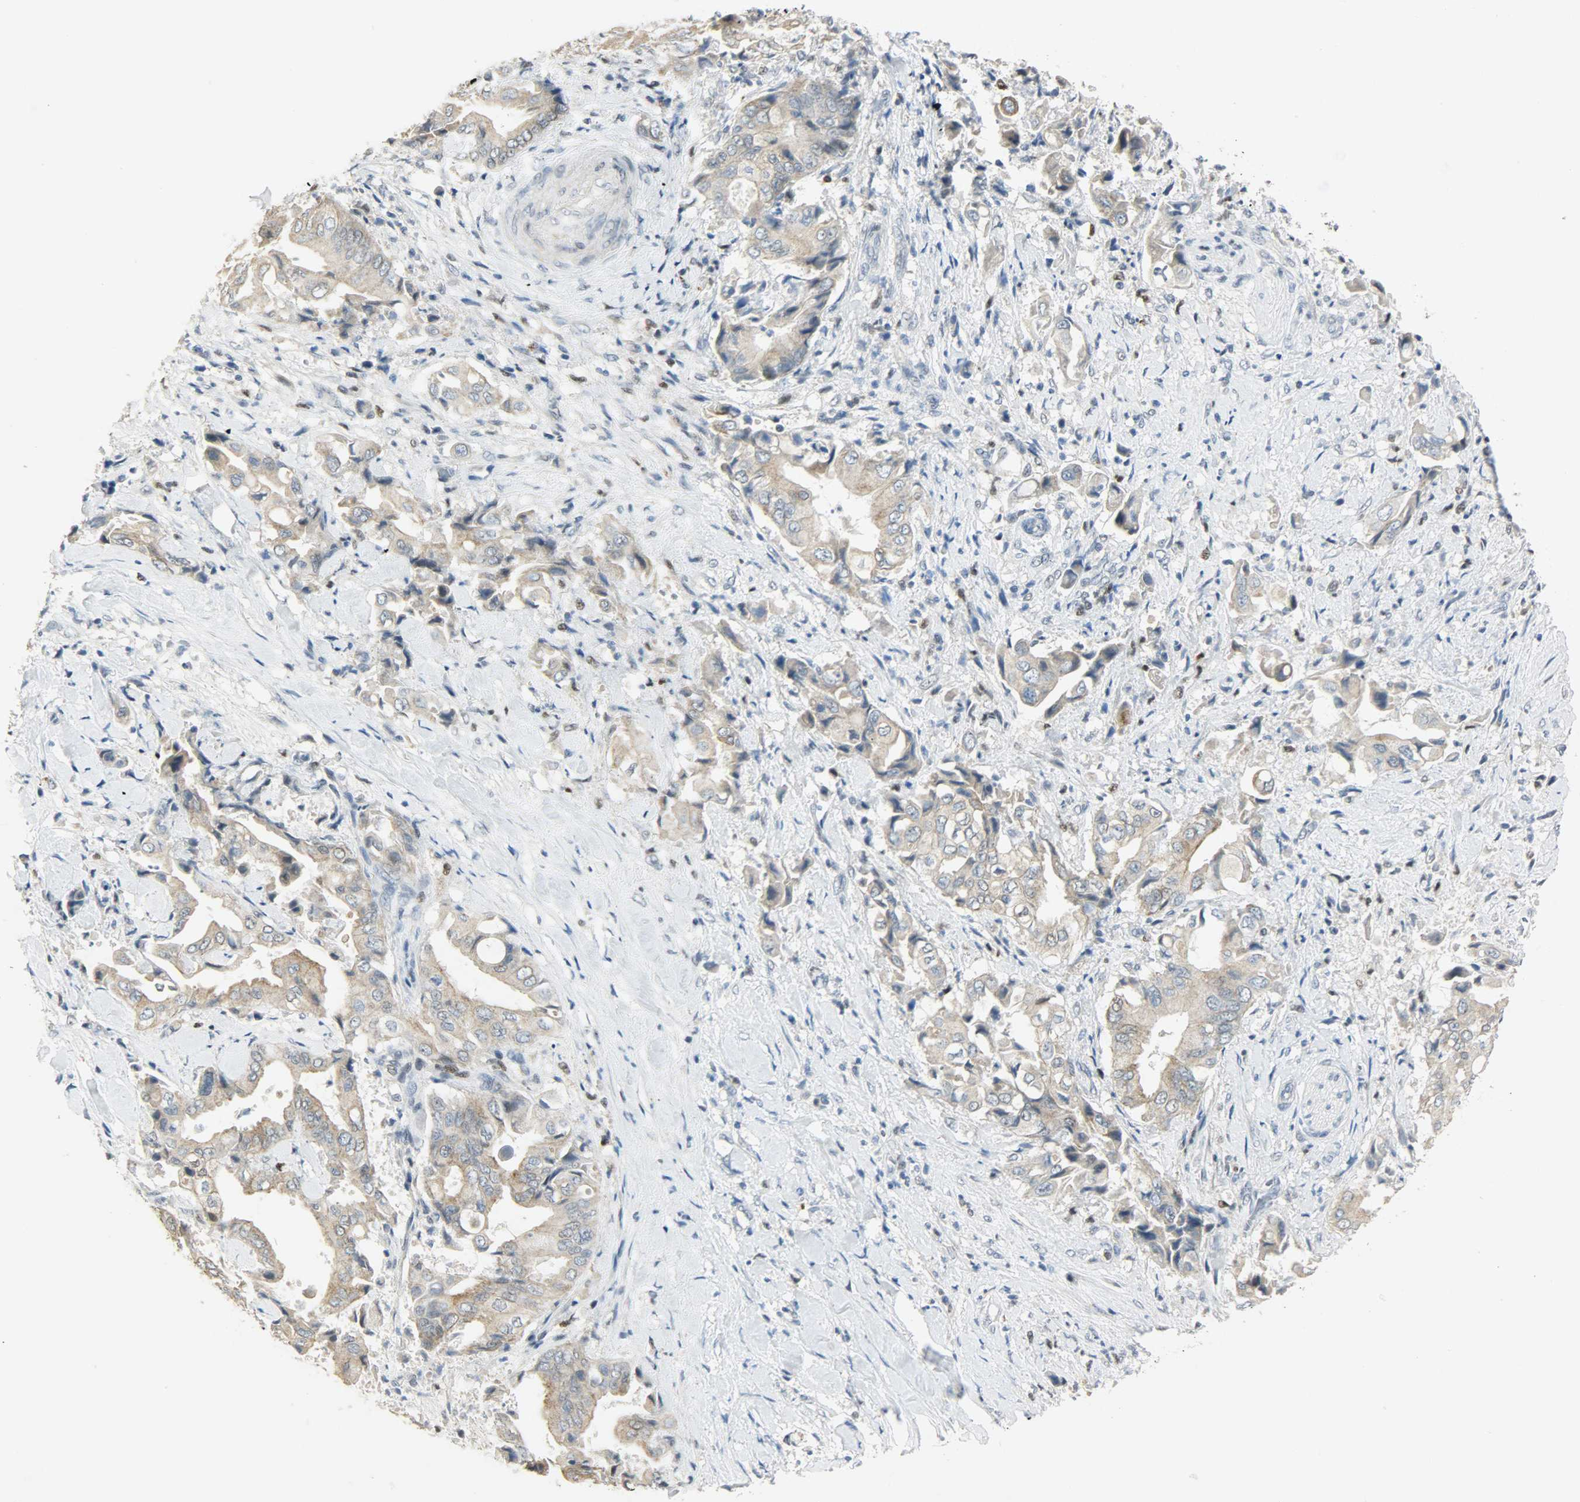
{"staining": {"intensity": "weak", "quantity": ">75%", "location": "cytoplasmic/membranous"}, "tissue": "liver cancer", "cell_type": "Tumor cells", "image_type": "cancer", "snomed": [{"axis": "morphology", "description": "Cholangiocarcinoma"}, {"axis": "topography", "description": "Liver"}], "caption": "Protein staining shows weak cytoplasmic/membranous positivity in approximately >75% of tumor cells in liver cancer (cholangiocarcinoma).", "gene": "PPARG", "patient": {"sex": "male", "age": 58}}